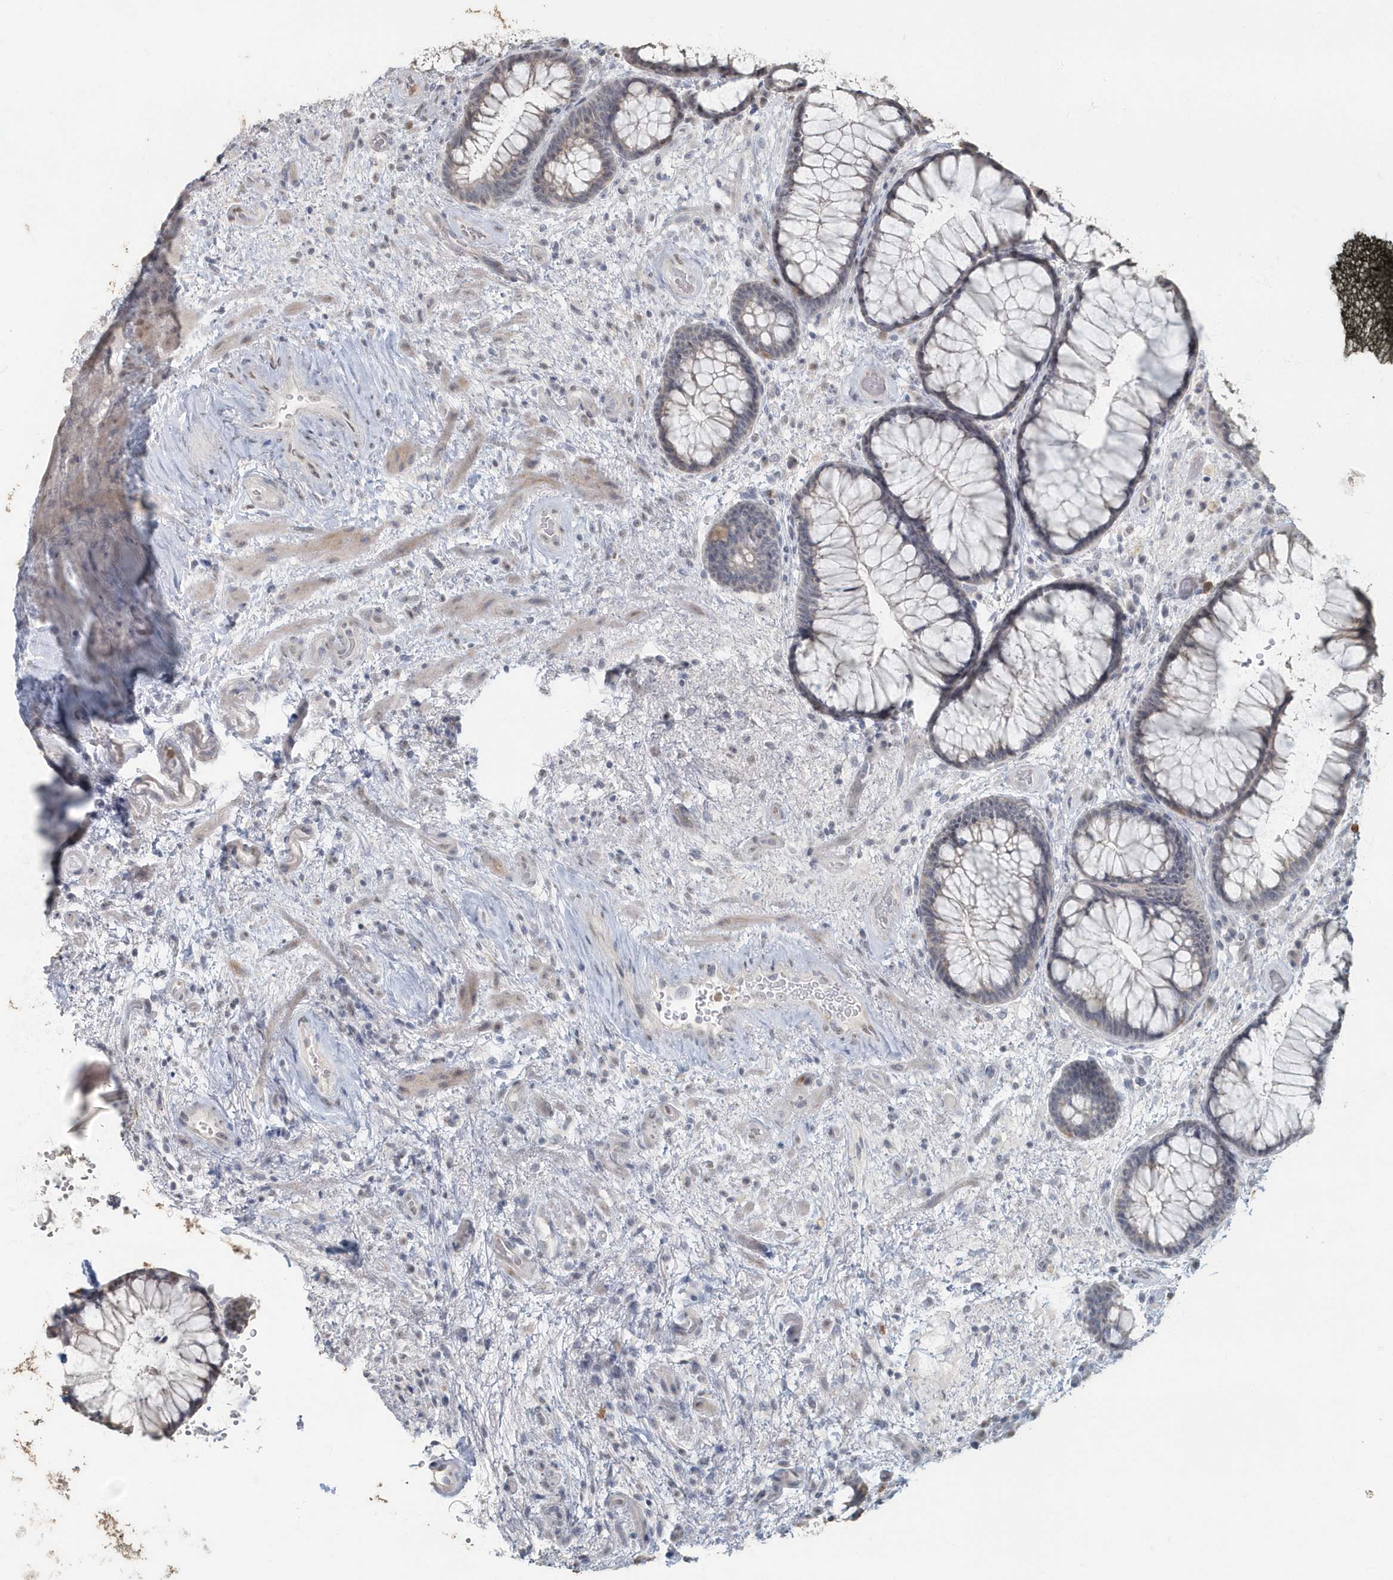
{"staining": {"intensity": "weak", "quantity": "25%-75%", "location": "cytoplasmic/membranous"}, "tissue": "rectum", "cell_type": "Glandular cells", "image_type": "normal", "snomed": [{"axis": "morphology", "description": "Normal tissue, NOS"}, {"axis": "topography", "description": "Rectum"}], "caption": "Glandular cells demonstrate weak cytoplasmic/membranous staining in approximately 25%-75% of cells in benign rectum. Nuclei are stained in blue.", "gene": "MYOT", "patient": {"sex": "male", "age": 51}}